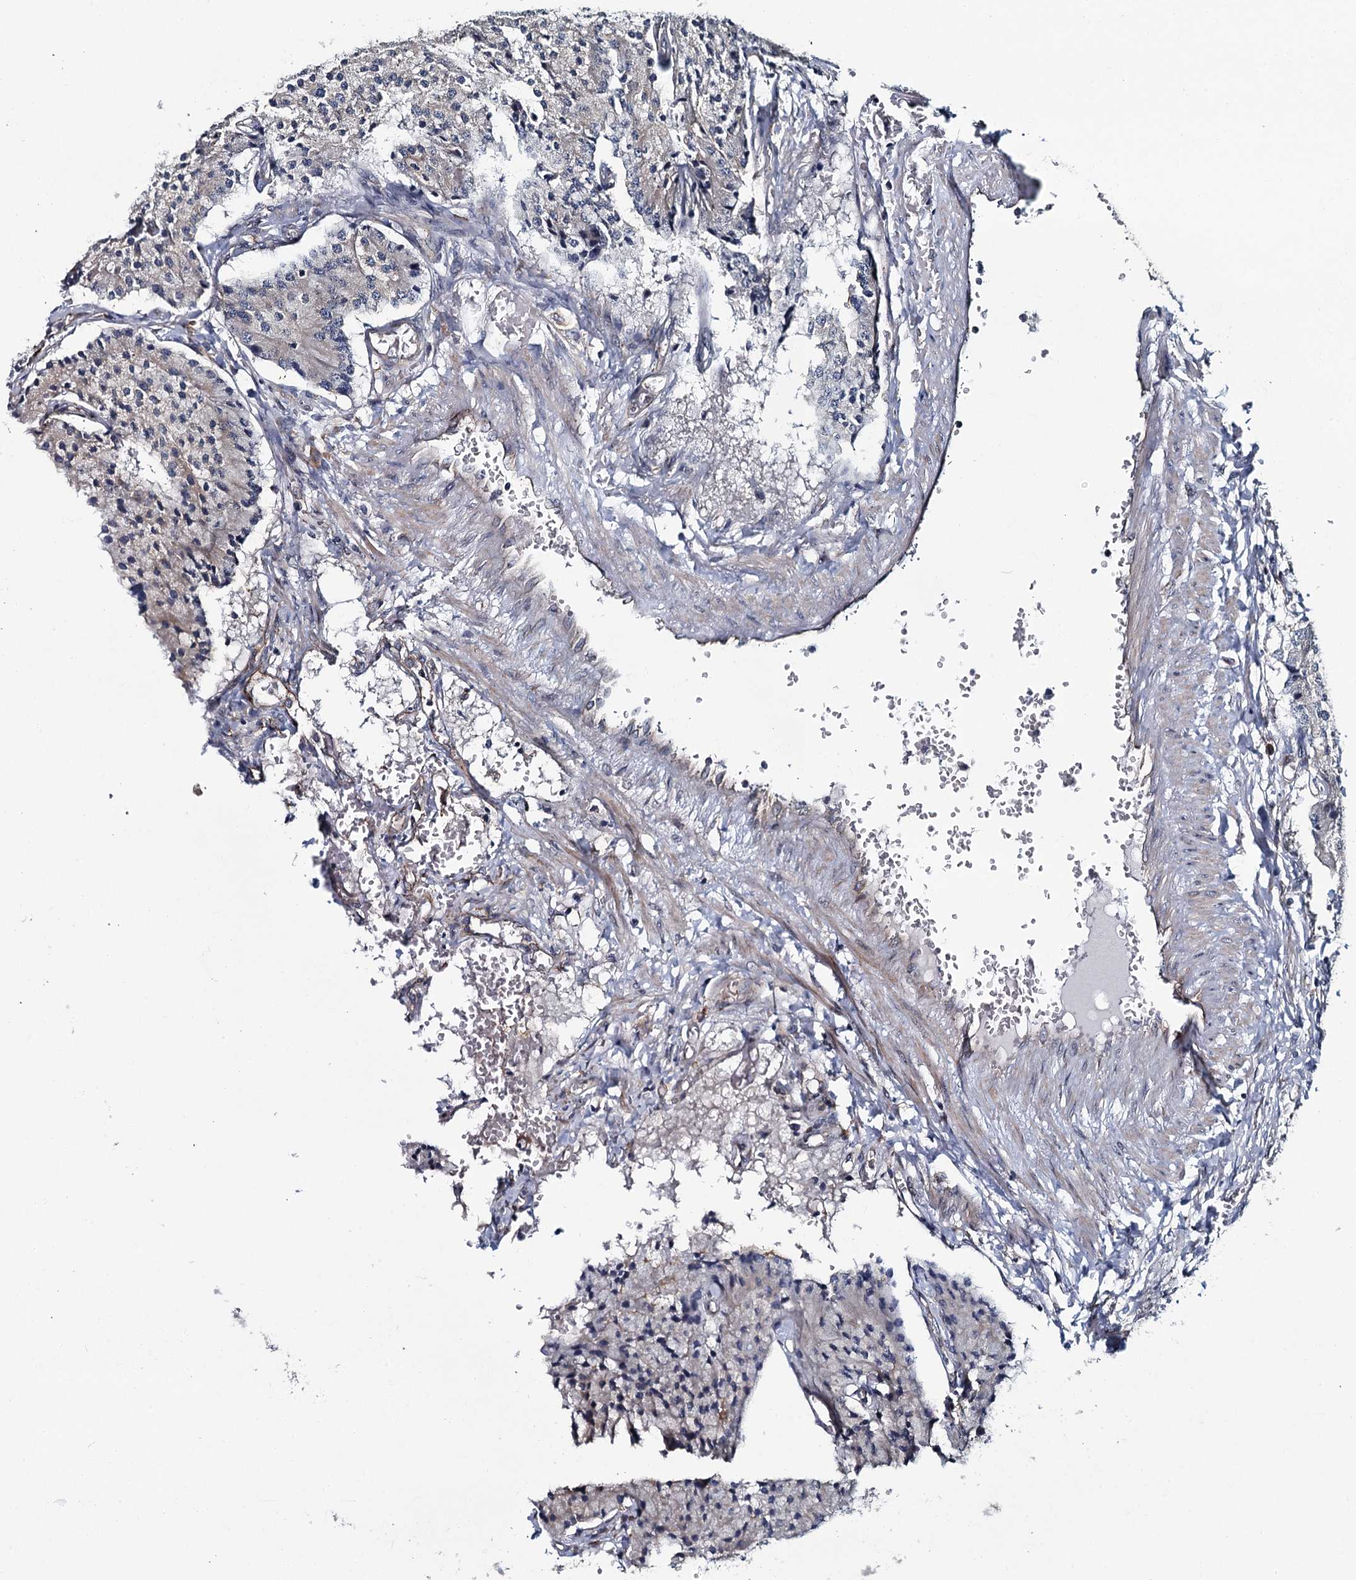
{"staining": {"intensity": "negative", "quantity": "none", "location": "none"}, "tissue": "carcinoid", "cell_type": "Tumor cells", "image_type": "cancer", "snomed": [{"axis": "morphology", "description": "Carcinoid, malignant, NOS"}, {"axis": "topography", "description": "Colon"}], "caption": "A micrograph of human carcinoid is negative for staining in tumor cells.", "gene": "TMEM151A", "patient": {"sex": "female", "age": 52}}